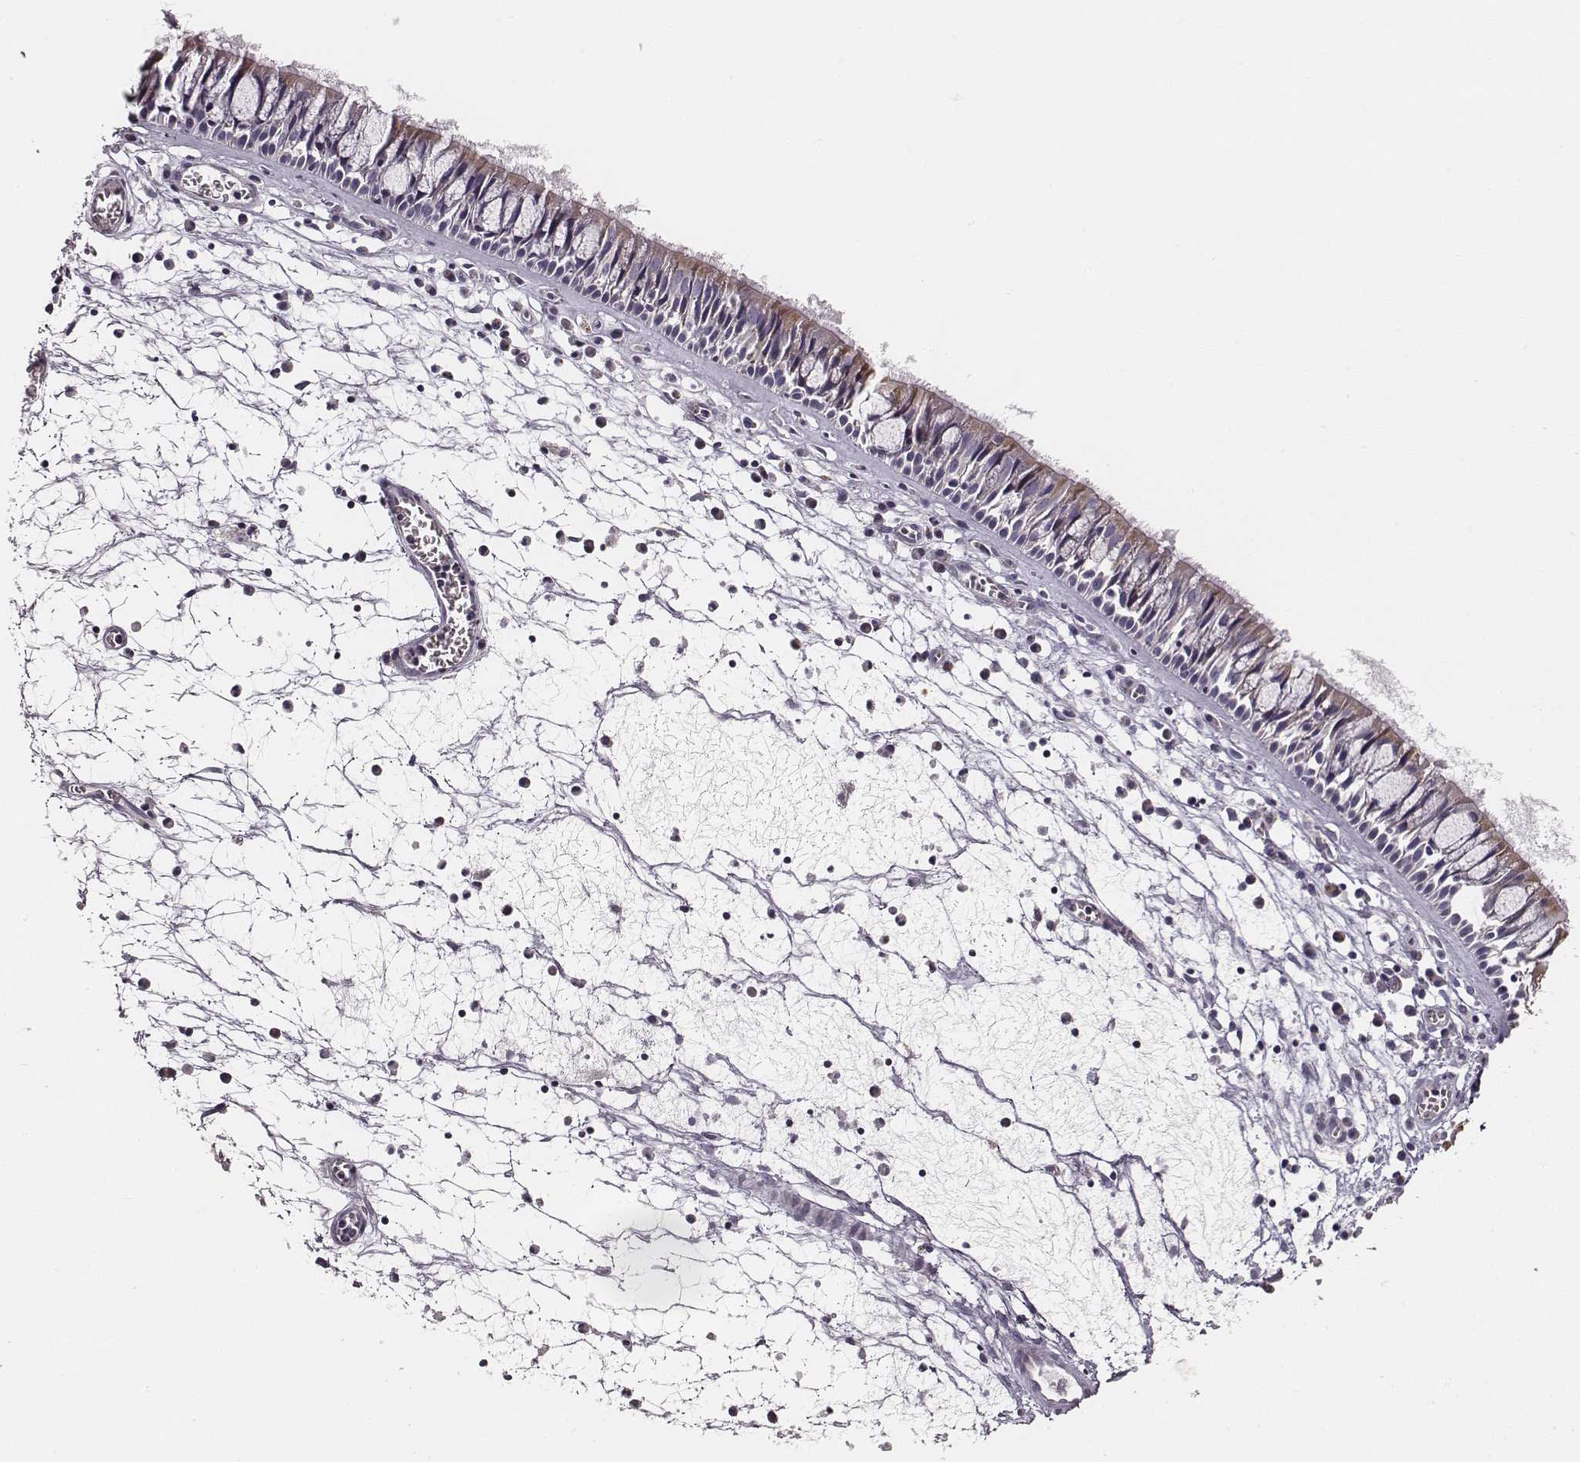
{"staining": {"intensity": "moderate", "quantity": "25%-75%", "location": "cytoplasmic/membranous"}, "tissue": "nasopharynx", "cell_type": "Respiratory epithelial cells", "image_type": "normal", "snomed": [{"axis": "morphology", "description": "Normal tissue, NOS"}, {"axis": "topography", "description": "Nasopharynx"}], "caption": "Brown immunohistochemical staining in benign nasopharynx shows moderate cytoplasmic/membranous positivity in approximately 25%-75% of respiratory epithelial cells.", "gene": "UBL4B", "patient": {"sex": "male", "age": 61}}